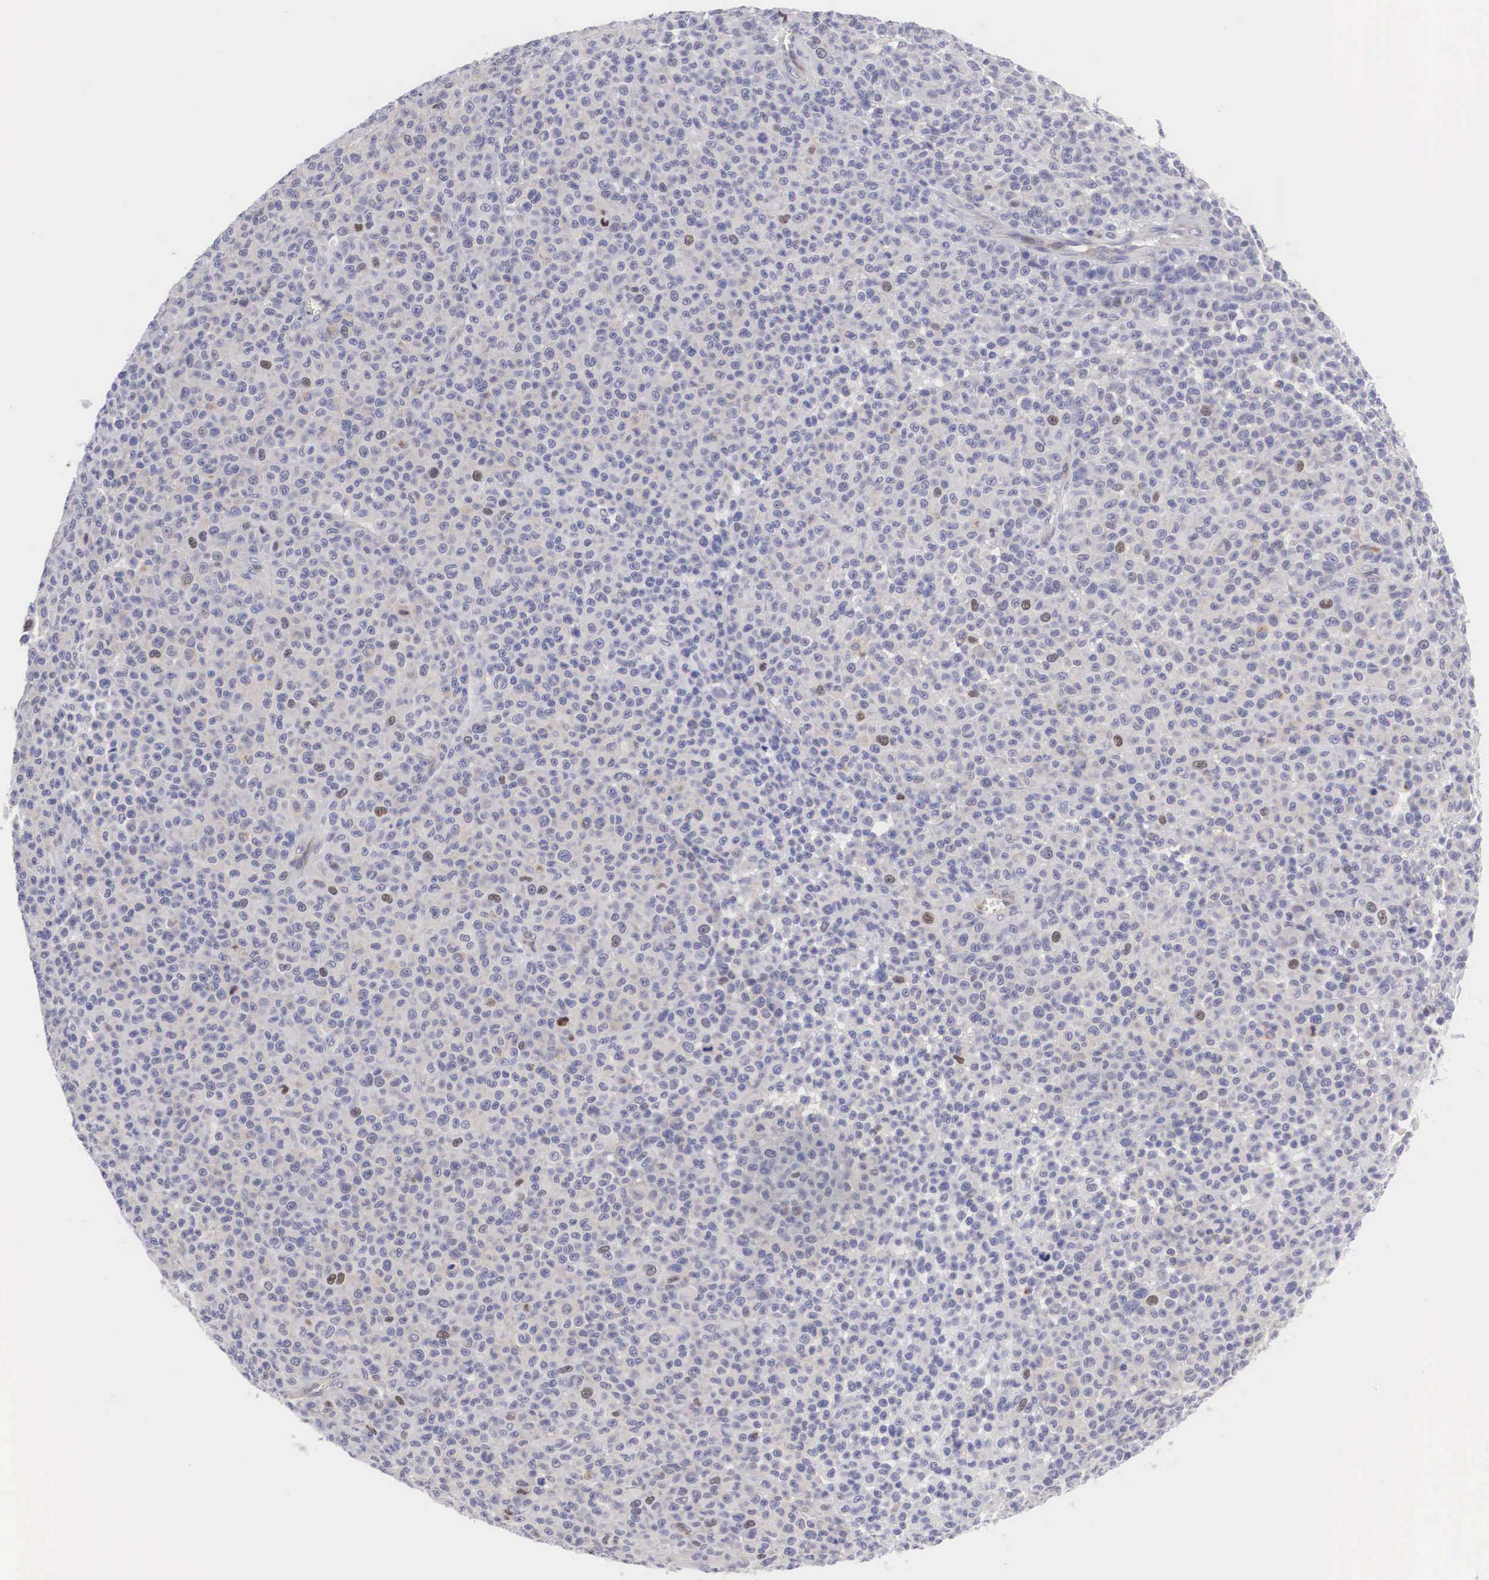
{"staining": {"intensity": "moderate", "quantity": "<25%", "location": "nuclear"}, "tissue": "melanoma", "cell_type": "Tumor cells", "image_type": "cancer", "snomed": [{"axis": "morphology", "description": "Malignant melanoma, Metastatic site"}, {"axis": "topography", "description": "Skin"}], "caption": "This image exhibits IHC staining of melanoma, with low moderate nuclear staining in approximately <25% of tumor cells.", "gene": "MAST4", "patient": {"sex": "male", "age": 32}}